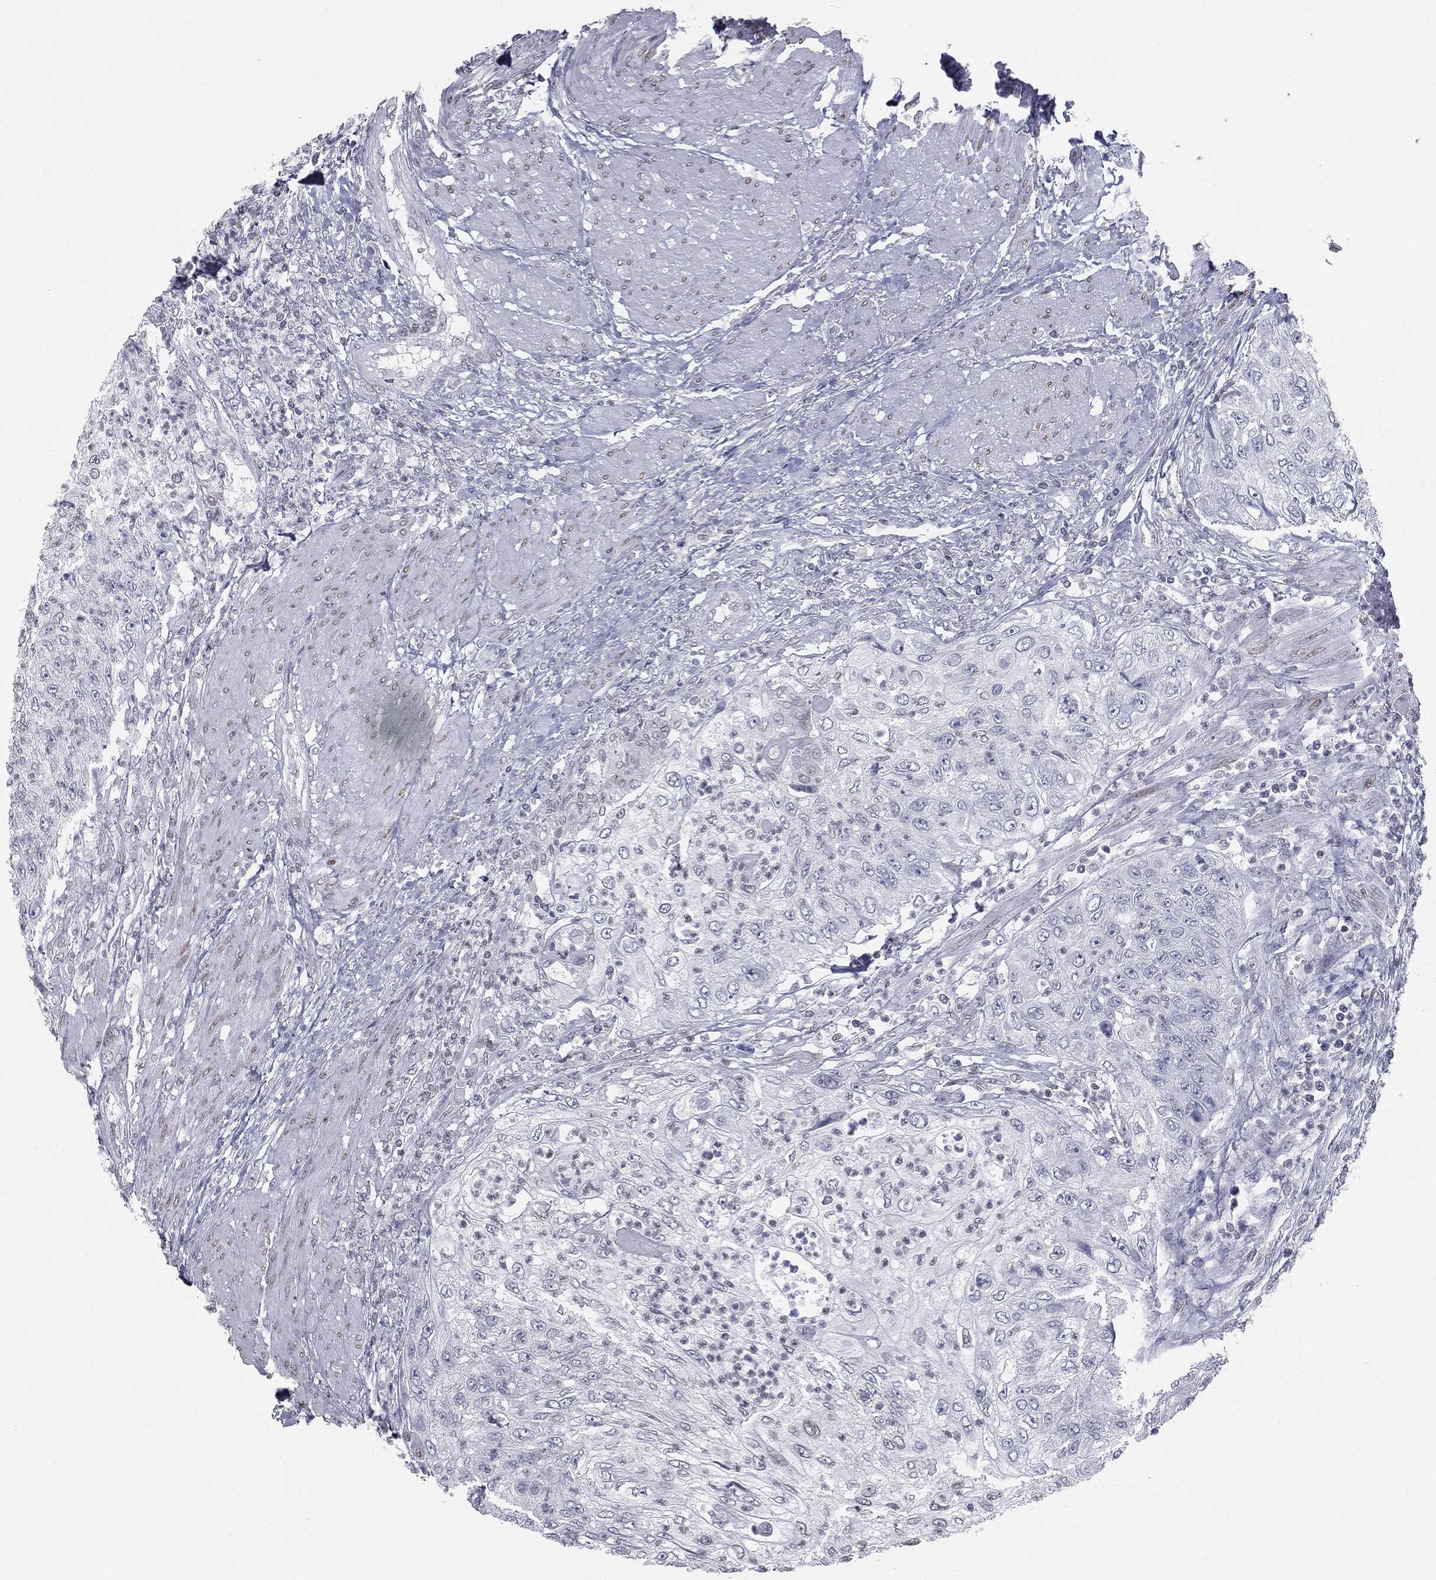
{"staining": {"intensity": "negative", "quantity": "none", "location": "none"}, "tissue": "urothelial cancer", "cell_type": "Tumor cells", "image_type": "cancer", "snomed": [{"axis": "morphology", "description": "Urothelial carcinoma, High grade"}, {"axis": "topography", "description": "Urinary bladder"}], "caption": "Immunohistochemical staining of urothelial cancer exhibits no significant positivity in tumor cells.", "gene": "ALDOB", "patient": {"sex": "female", "age": 60}}